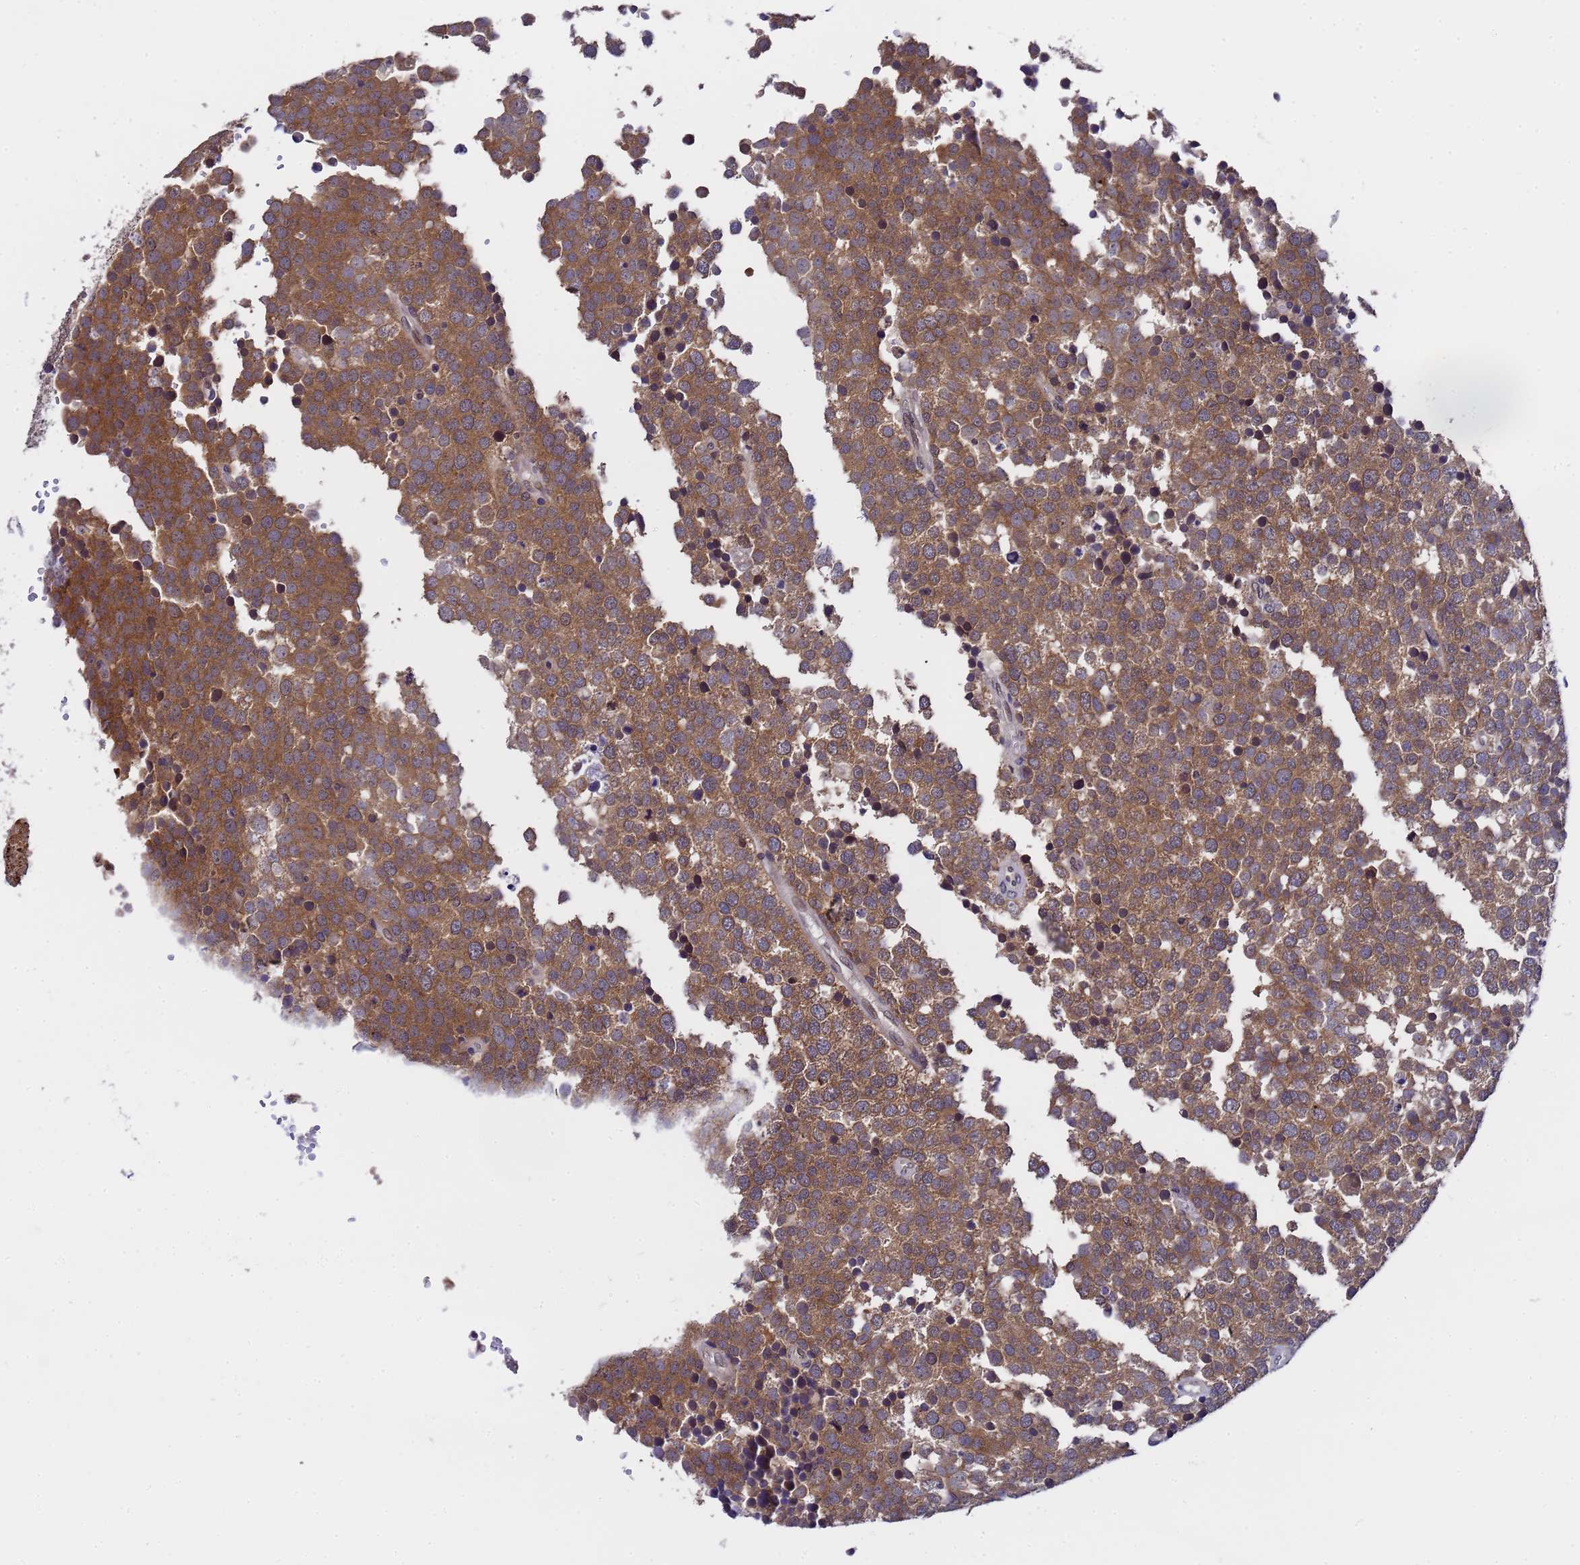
{"staining": {"intensity": "moderate", "quantity": ">75%", "location": "cytoplasmic/membranous"}, "tissue": "testis cancer", "cell_type": "Tumor cells", "image_type": "cancer", "snomed": [{"axis": "morphology", "description": "Seminoma, NOS"}, {"axis": "topography", "description": "Testis"}], "caption": "Immunohistochemical staining of testis cancer (seminoma) exhibits medium levels of moderate cytoplasmic/membranous protein staining in about >75% of tumor cells.", "gene": "ANAPC13", "patient": {"sex": "male", "age": 71}}